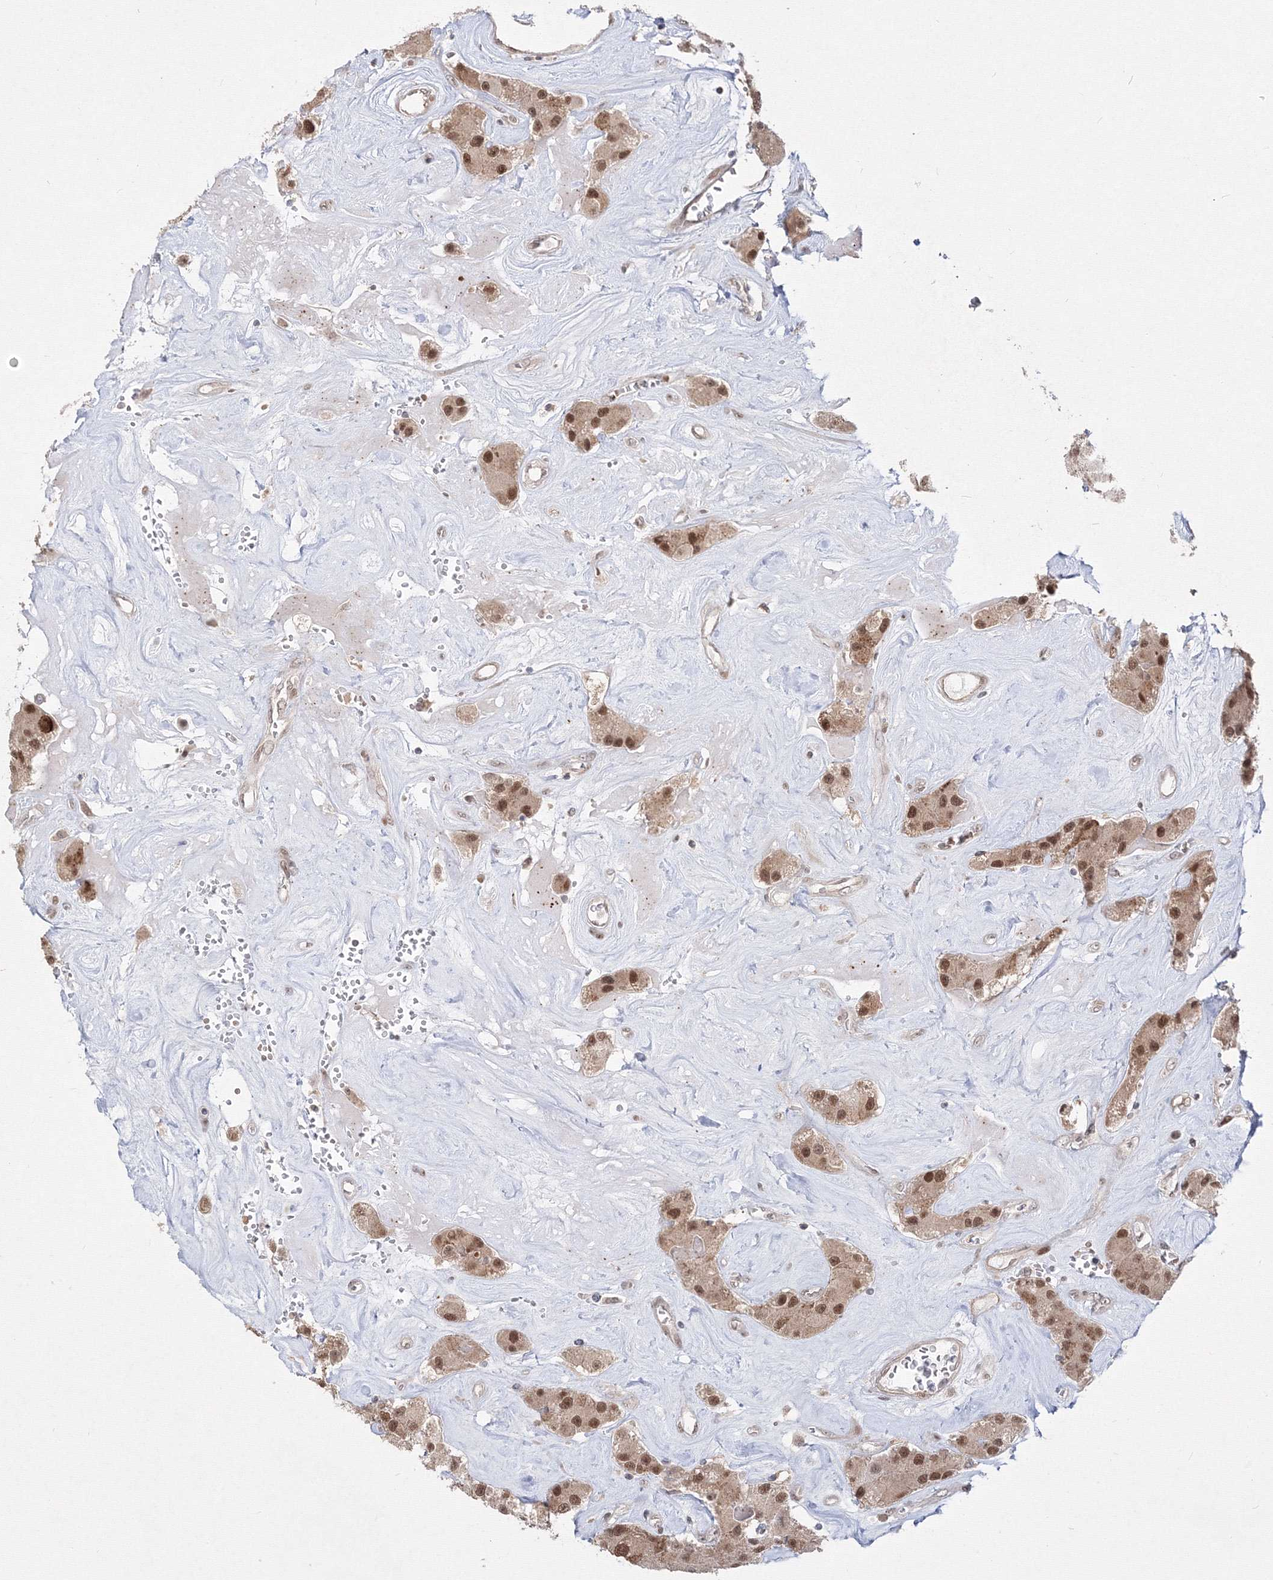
{"staining": {"intensity": "moderate", "quantity": ">75%", "location": "nuclear"}, "tissue": "carcinoid", "cell_type": "Tumor cells", "image_type": "cancer", "snomed": [{"axis": "morphology", "description": "Carcinoid, malignant, NOS"}, {"axis": "topography", "description": "Pancreas"}], "caption": "The immunohistochemical stain highlights moderate nuclear expression in tumor cells of malignant carcinoid tissue. (Stains: DAB (3,3'-diaminobenzidine) in brown, nuclei in blue, Microscopy: brightfield microscopy at high magnification).", "gene": "COPS4", "patient": {"sex": "male", "age": 41}}